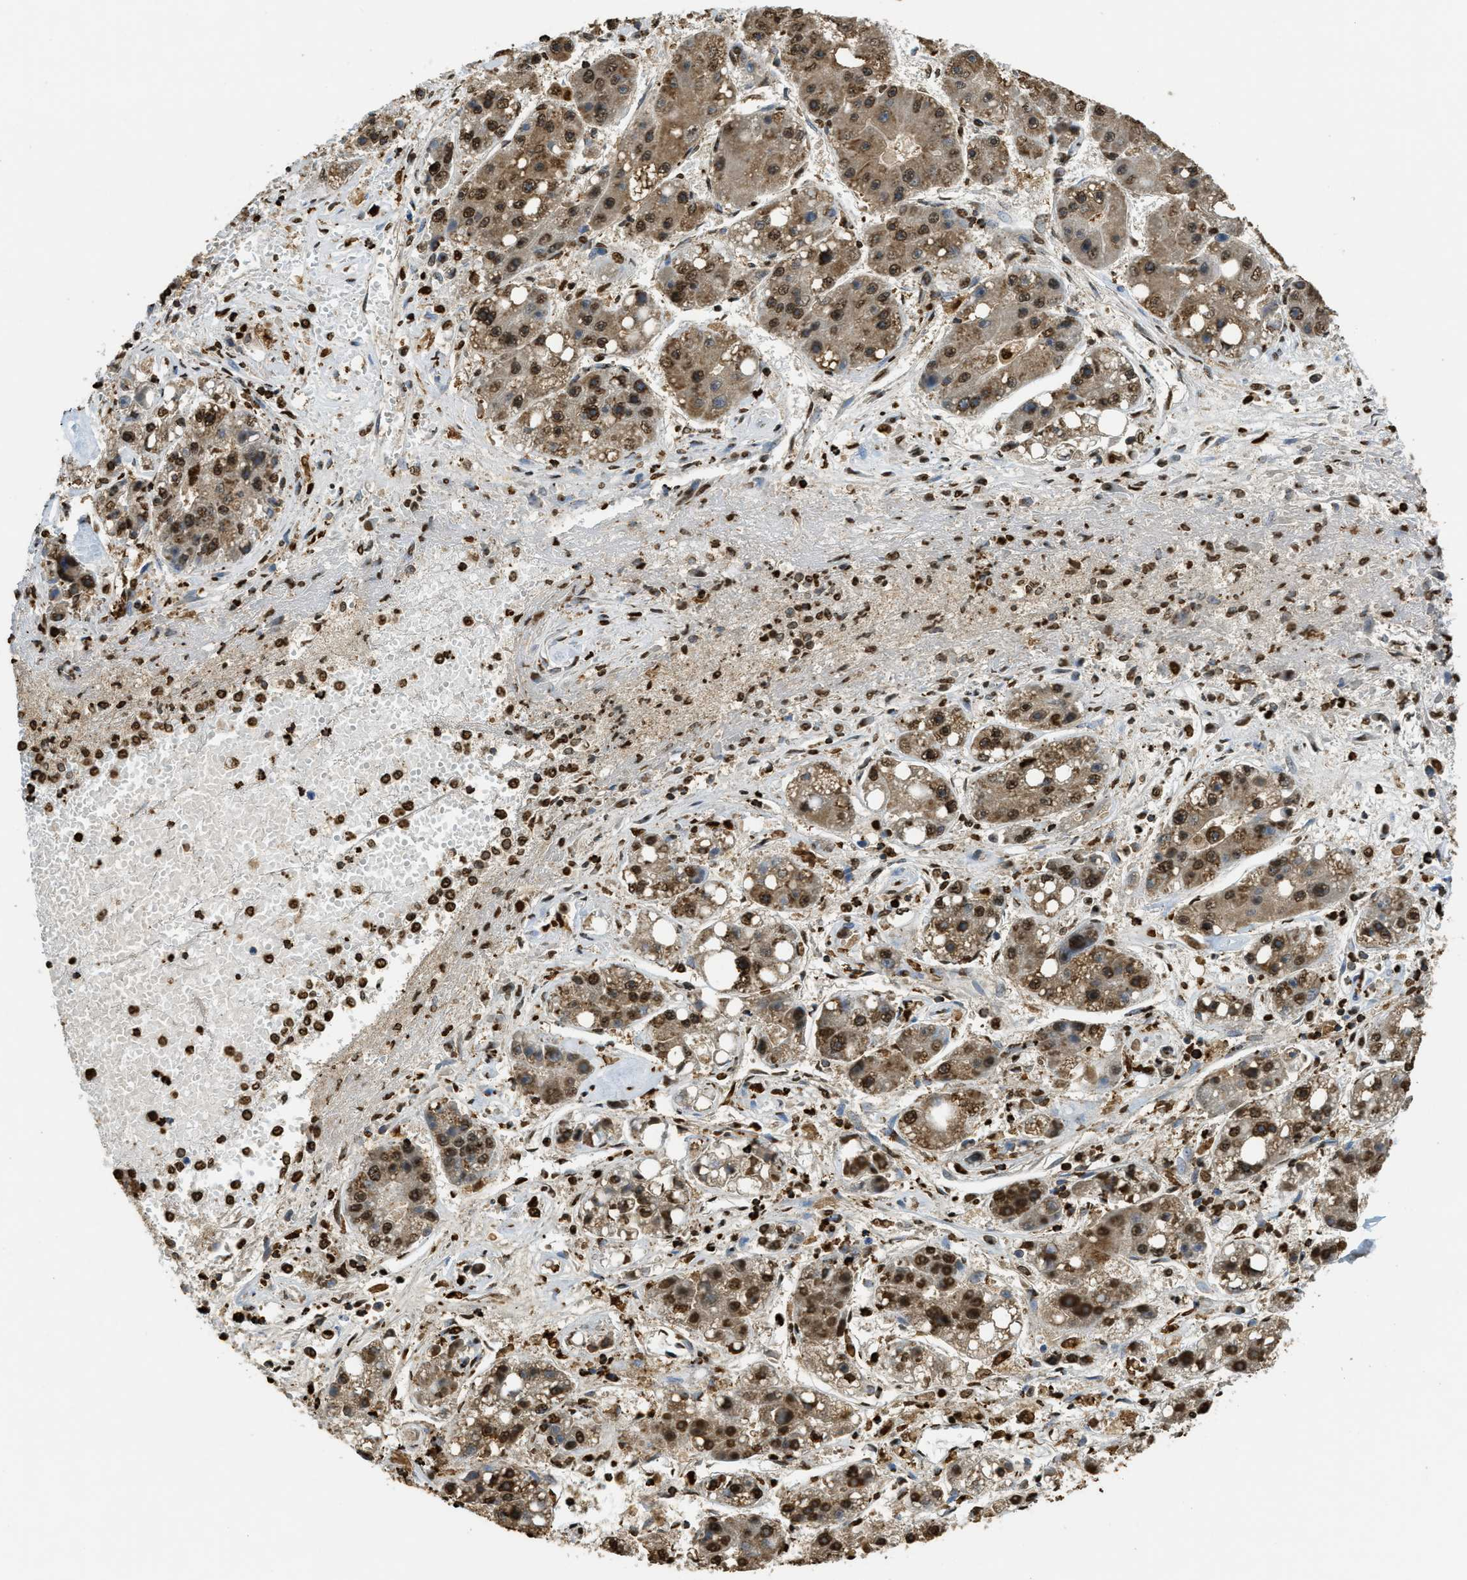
{"staining": {"intensity": "strong", "quantity": ">75%", "location": "cytoplasmic/membranous,nuclear"}, "tissue": "liver cancer", "cell_type": "Tumor cells", "image_type": "cancer", "snomed": [{"axis": "morphology", "description": "Carcinoma, Hepatocellular, NOS"}, {"axis": "topography", "description": "Liver"}], "caption": "Immunohistochemistry (IHC) photomicrograph of liver cancer (hepatocellular carcinoma) stained for a protein (brown), which exhibits high levels of strong cytoplasmic/membranous and nuclear staining in approximately >75% of tumor cells.", "gene": "NR5A2", "patient": {"sex": "female", "age": 61}}